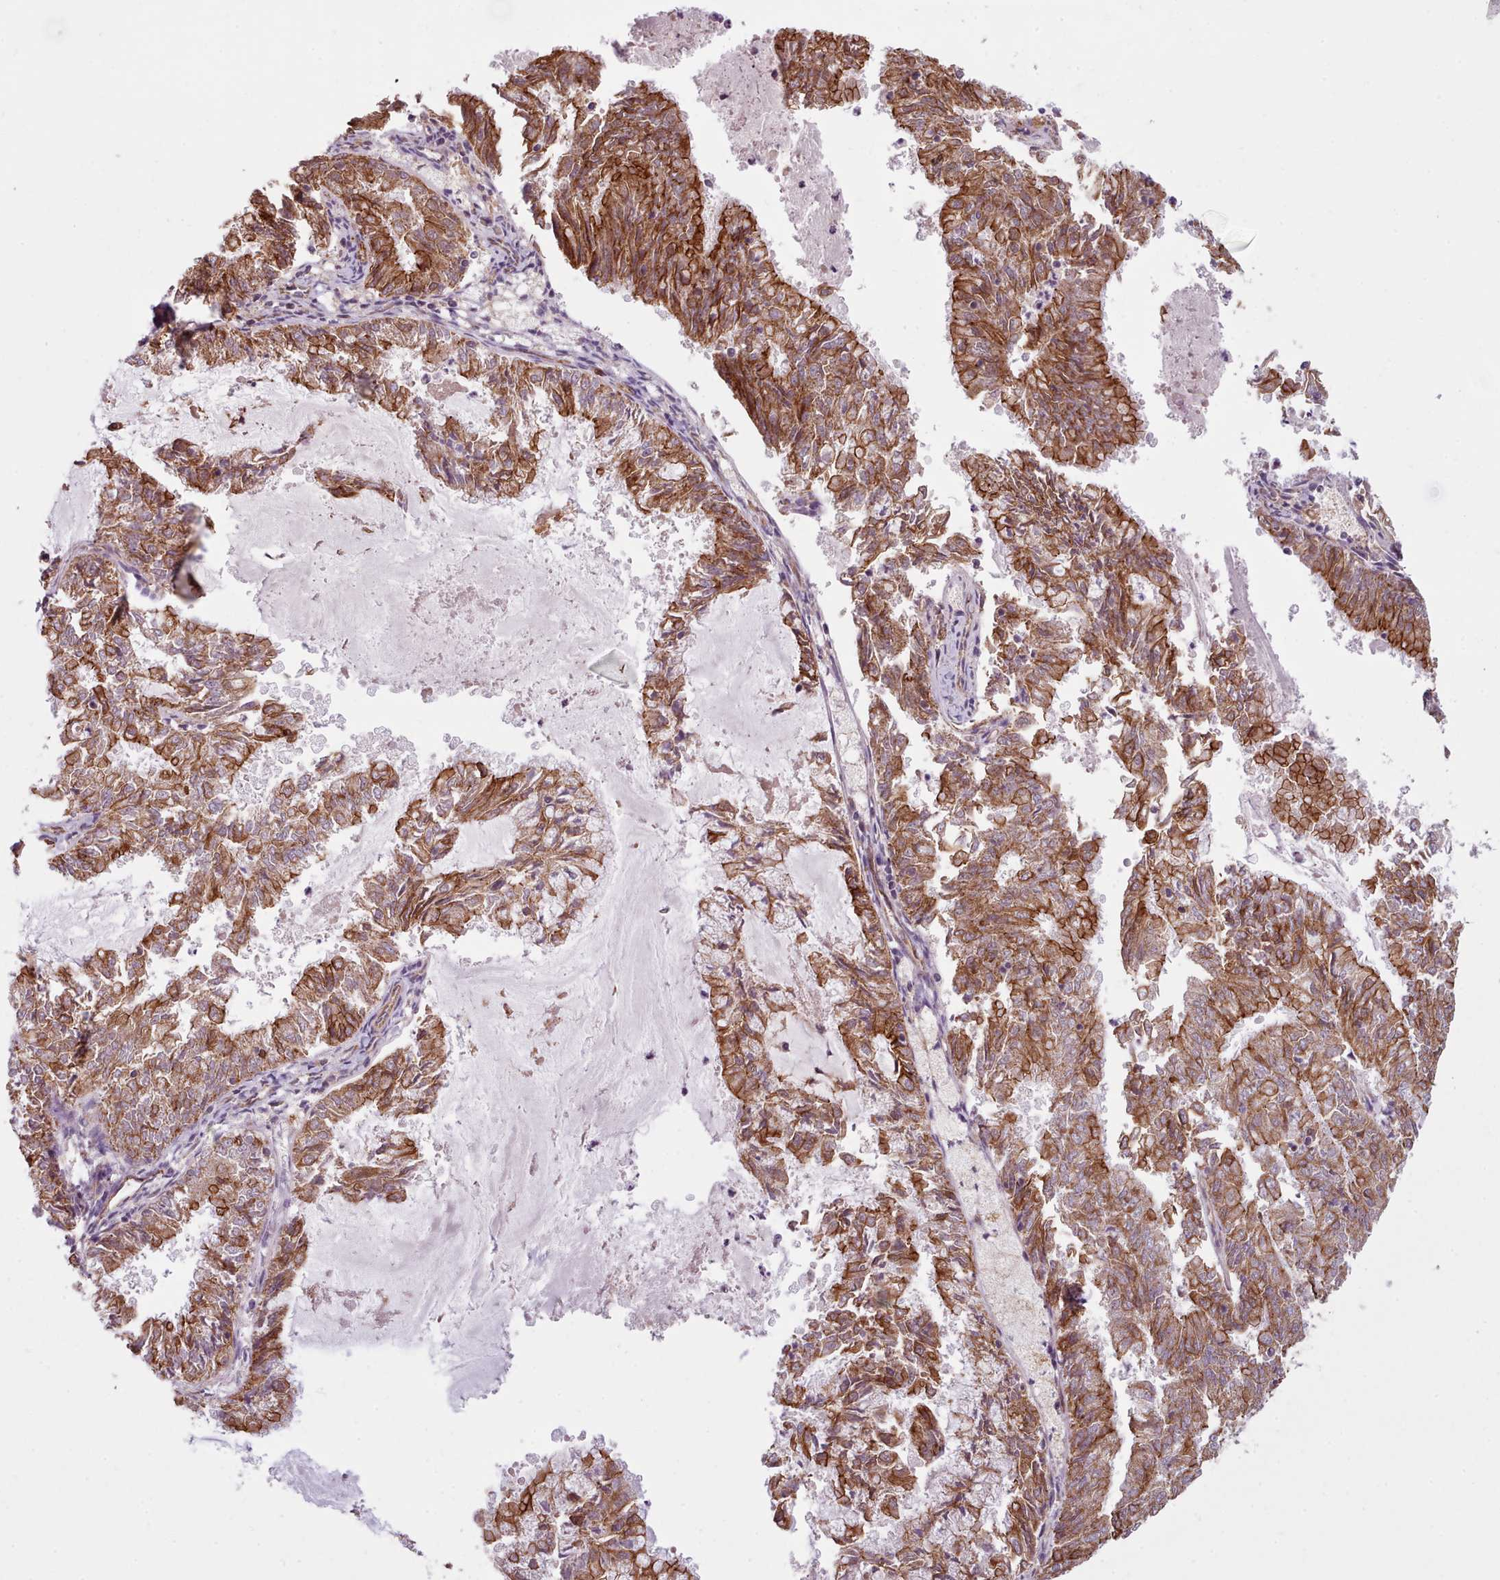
{"staining": {"intensity": "strong", "quantity": ">75%", "location": "cytoplasmic/membranous"}, "tissue": "endometrial cancer", "cell_type": "Tumor cells", "image_type": "cancer", "snomed": [{"axis": "morphology", "description": "Adenocarcinoma, NOS"}, {"axis": "topography", "description": "Endometrium"}], "caption": "Immunohistochemistry (IHC) of endometrial cancer exhibits high levels of strong cytoplasmic/membranous staining in about >75% of tumor cells.", "gene": "MRPL46", "patient": {"sex": "female", "age": 57}}